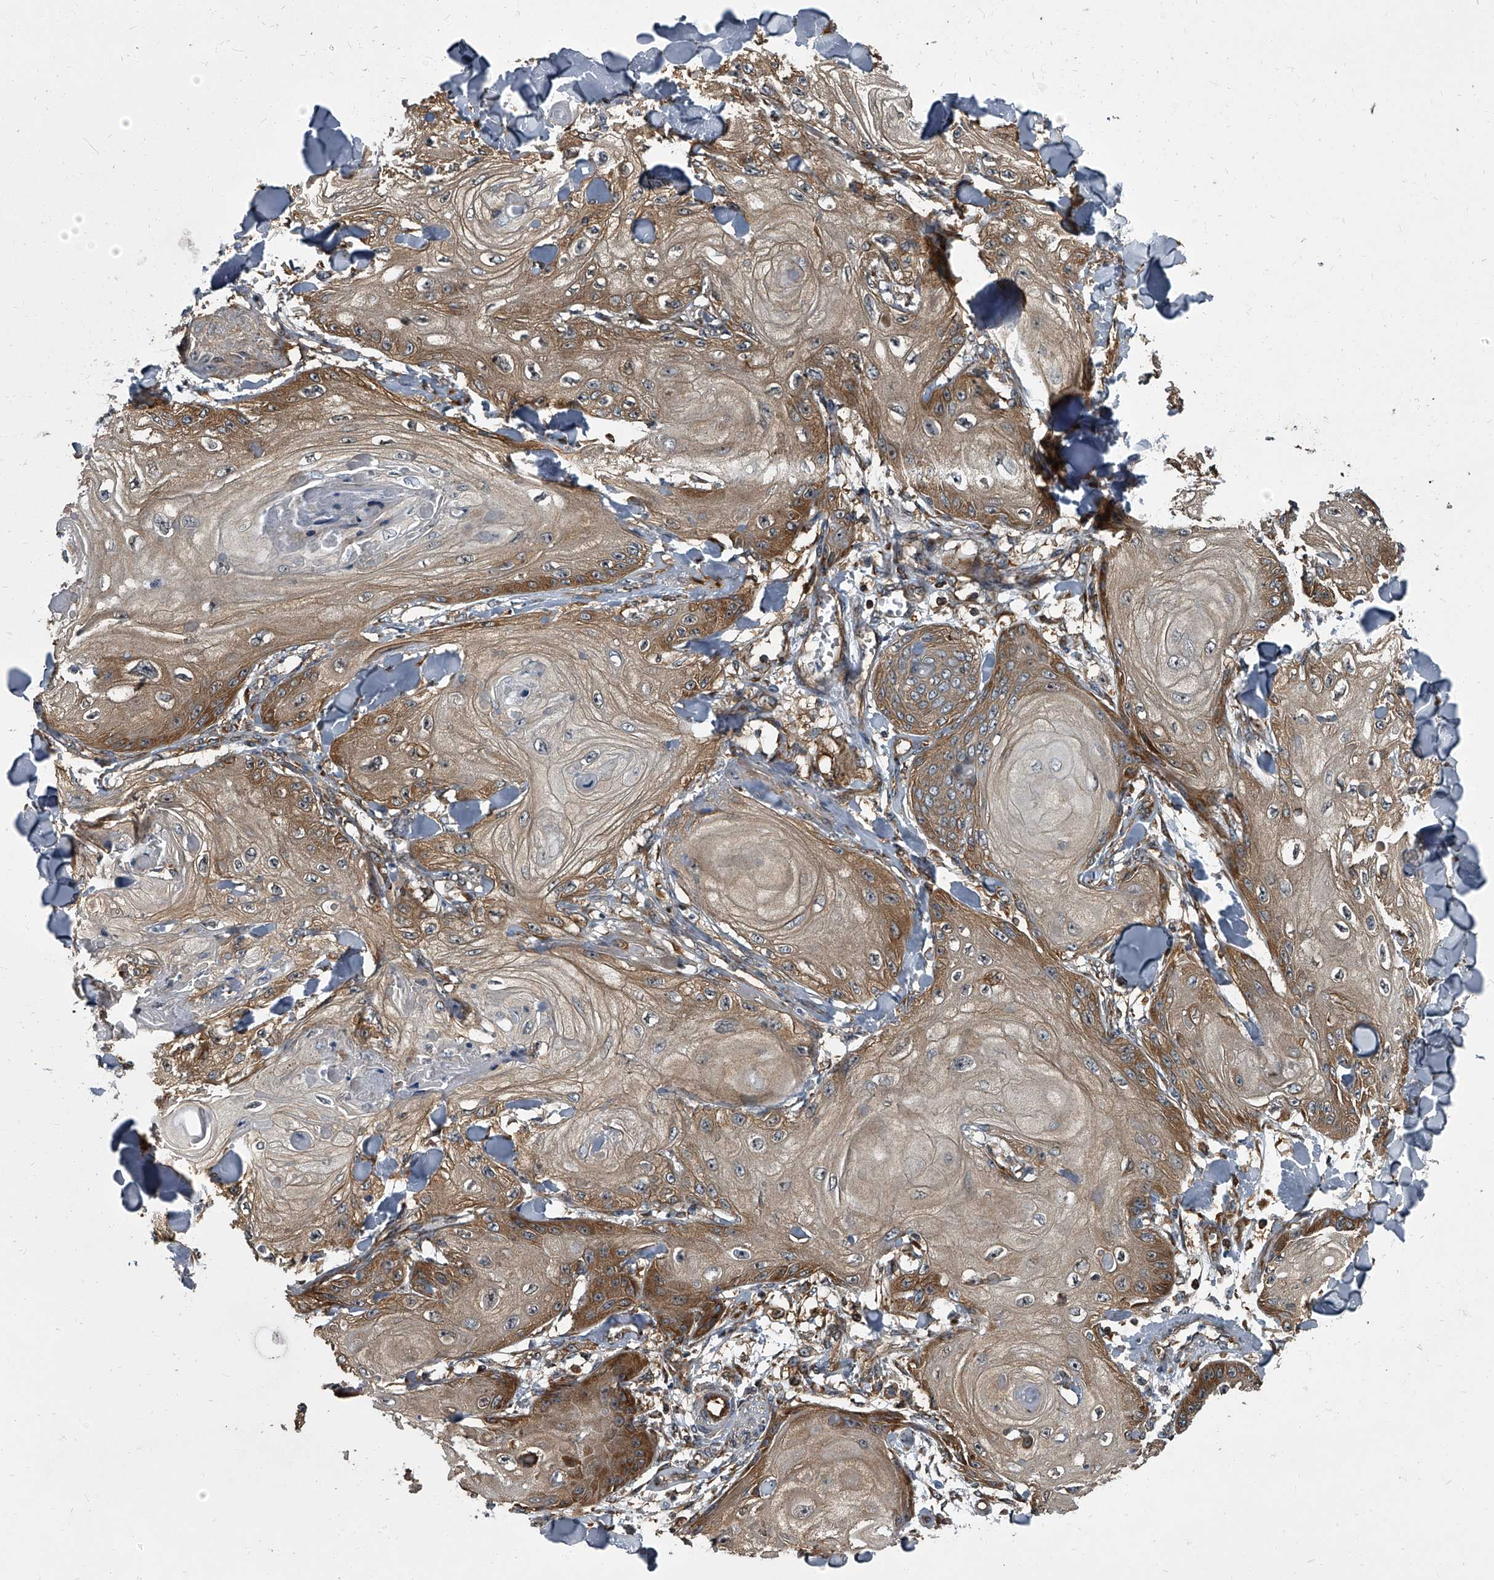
{"staining": {"intensity": "moderate", "quantity": ">75%", "location": "cytoplasmic/membranous"}, "tissue": "skin cancer", "cell_type": "Tumor cells", "image_type": "cancer", "snomed": [{"axis": "morphology", "description": "Squamous cell carcinoma, NOS"}, {"axis": "topography", "description": "Skin"}], "caption": "An immunohistochemistry photomicrograph of neoplastic tissue is shown. Protein staining in brown shows moderate cytoplasmic/membranous positivity in skin squamous cell carcinoma within tumor cells.", "gene": "CDV3", "patient": {"sex": "male", "age": 74}}